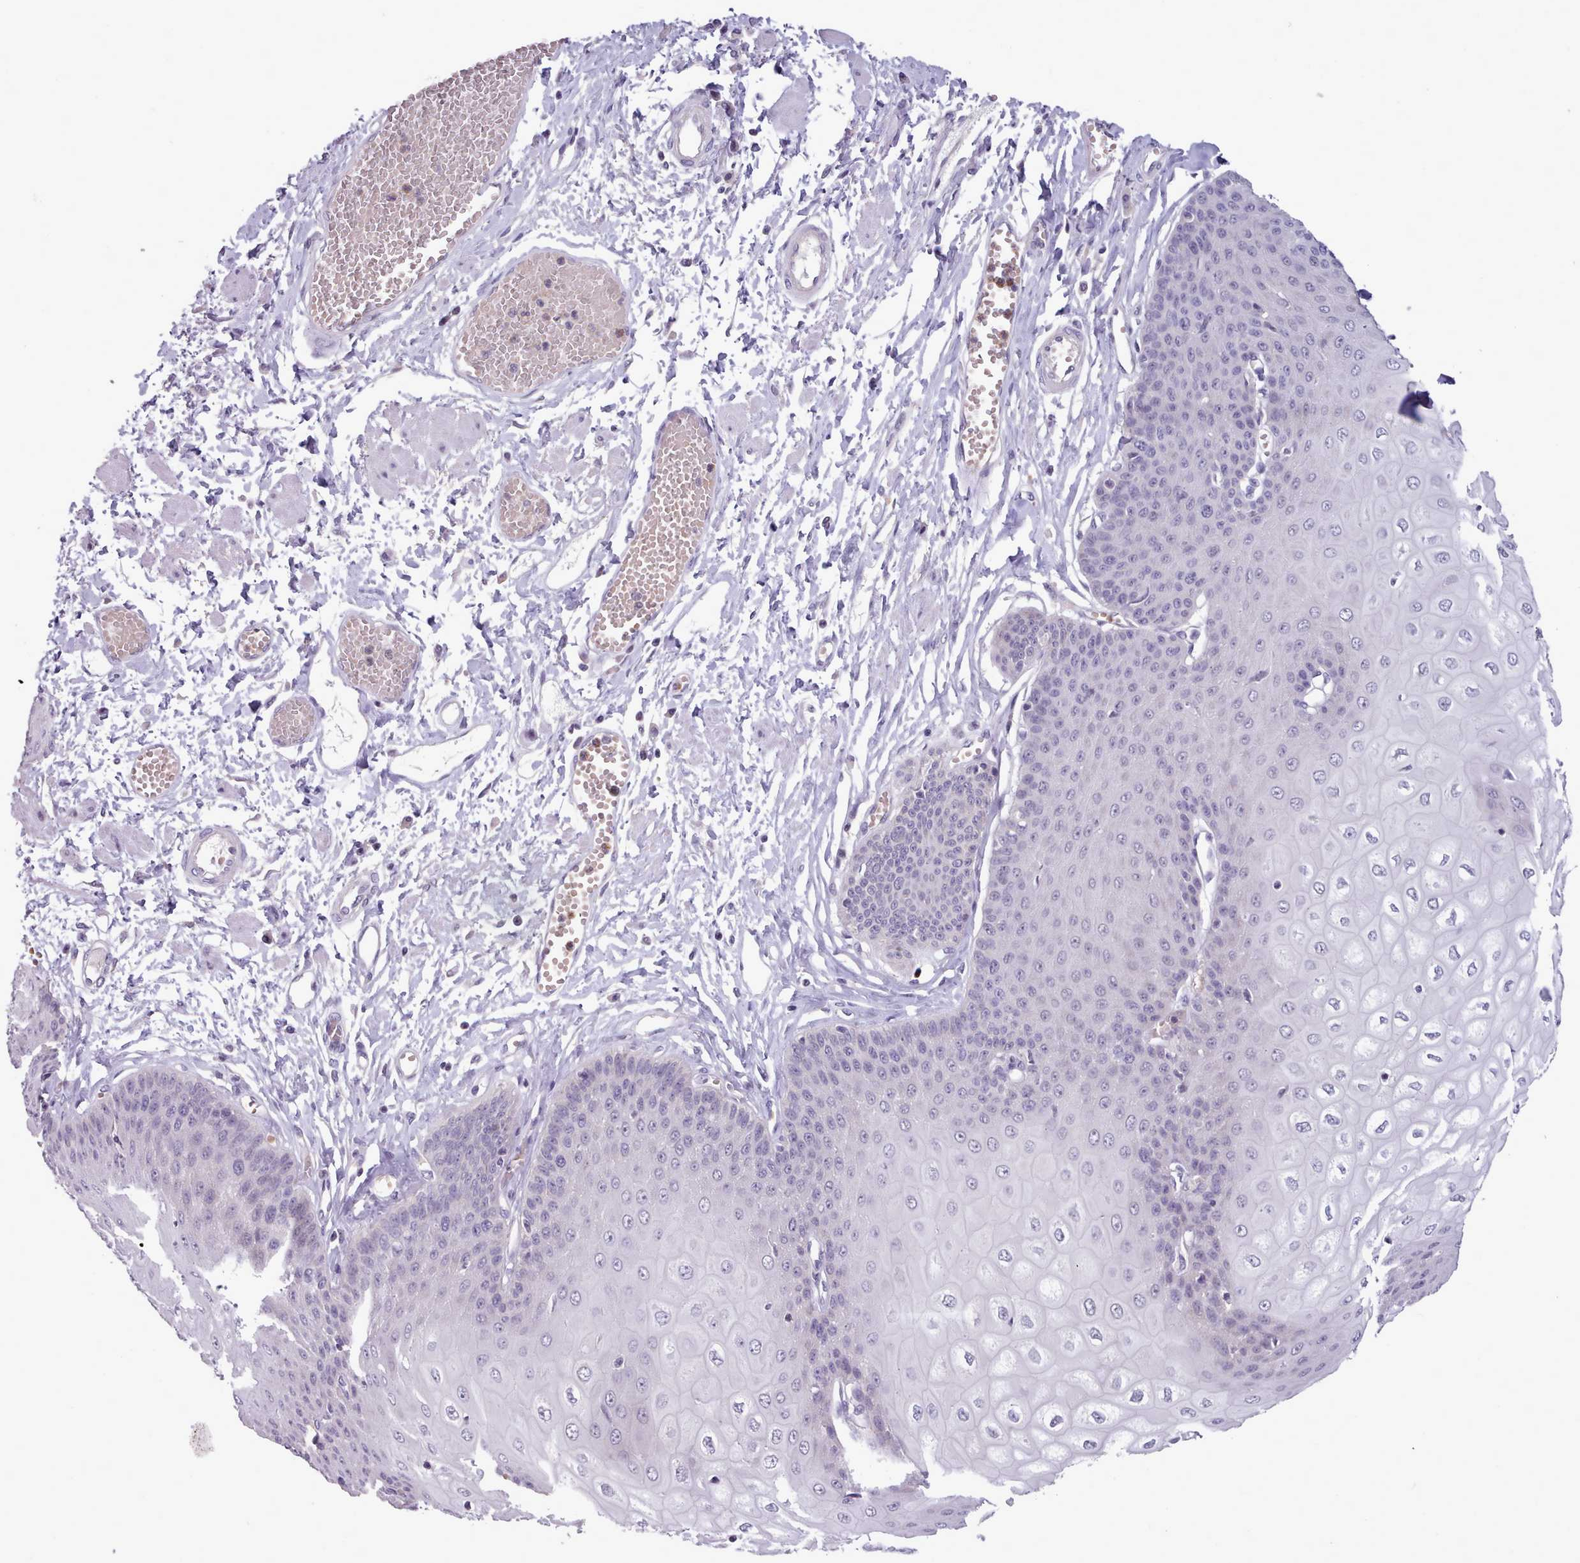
{"staining": {"intensity": "weak", "quantity": "<25%", "location": "cytoplasmic/membranous"}, "tissue": "esophagus", "cell_type": "Squamous epithelial cells", "image_type": "normal", "snomed": [{"axis": "morphology", "description": "Normal tissue, NOS"}, {"axis": "topography", "description": "Esophagus"}], "caption": "A high-resolution photomicrograph shows IHC staining of unremarkable esophagus, which exhibits no significant positivity in squamous epithelial cells.", "gene": "KCTD16", "patient": {"sex": "male", "age": 60}}